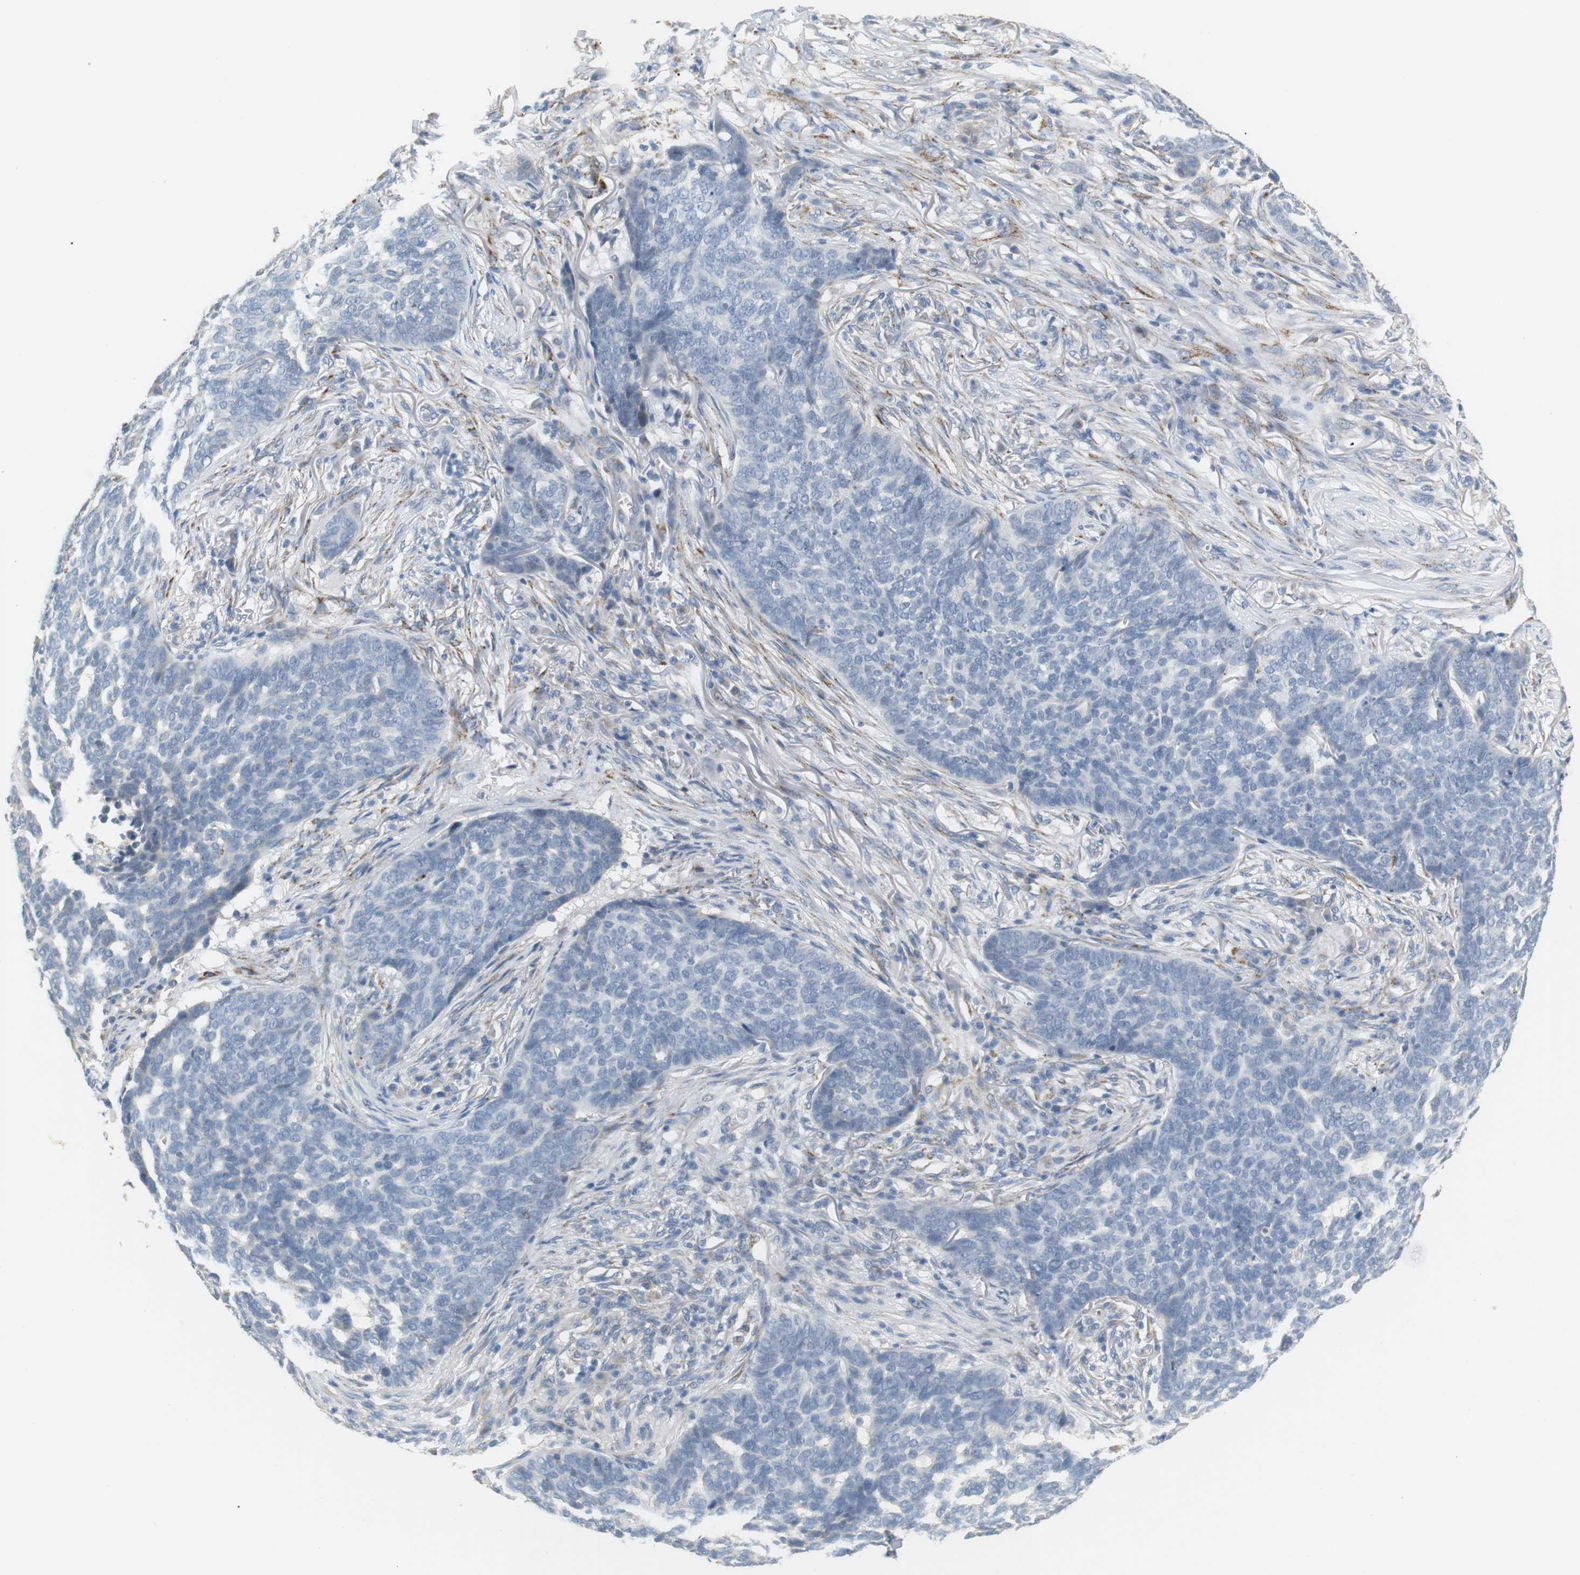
{"staining": {"intensity": "negative", "quantity": "none", "location": "none"}, "tissue": "skin cancer", "cell_type": "Tumor cells", "image_type": "cancer", "snomed": [{"axis": "morphology", "description": "Basal cell carcinoma"}, {"axis": "topography", "description": "Skin"}], "caption": "High magnification brightfield microscopy of skin basal cell carcinoma stained with DAB (3,3'-diaminobenzidine) (brown) and counterstained with hematoxylin (blue): tumor cells show no significant staining.", "gene": "CD300E", "patient": {"sex": "male", "age": 85}}